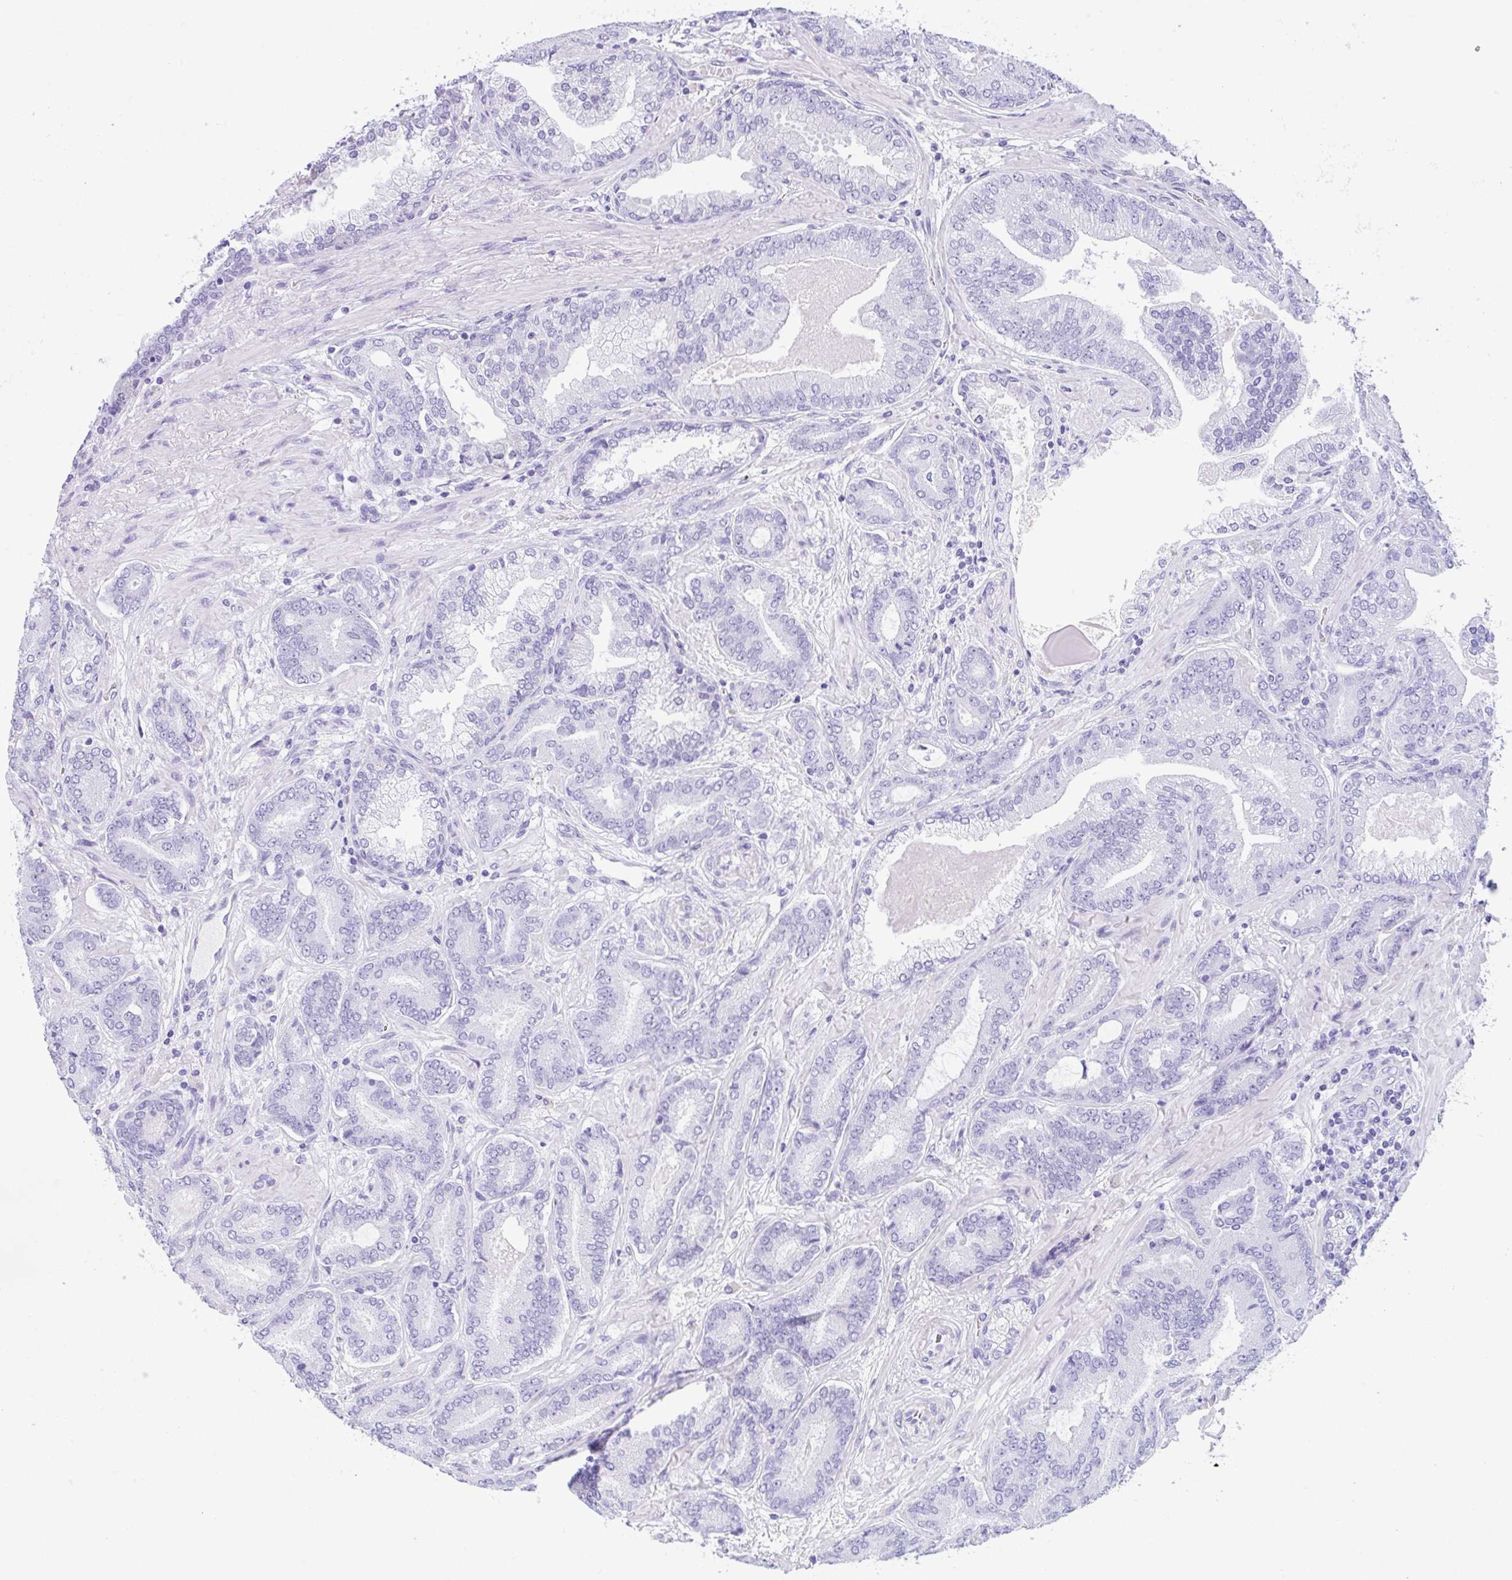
{"staining": {"intensity": "negative", "quantity": "none", "location": "none"}, "tissue": "prostate cancer", "cell_type": "Tumor cells", "image_type": "cancer", "snomed": [{"axis": "morphology", "description": "Adenocarcinoma, High grade"}, {"axis": "topography", "description": "Prostate"}], "caption": "There is no significant positivity in tumor cells of adenocarcinoma (high-grade) (prostate). Nuclei are stained in blue.", "gene": "CPA1", "patient": {"sex": "male", "age": 62}}